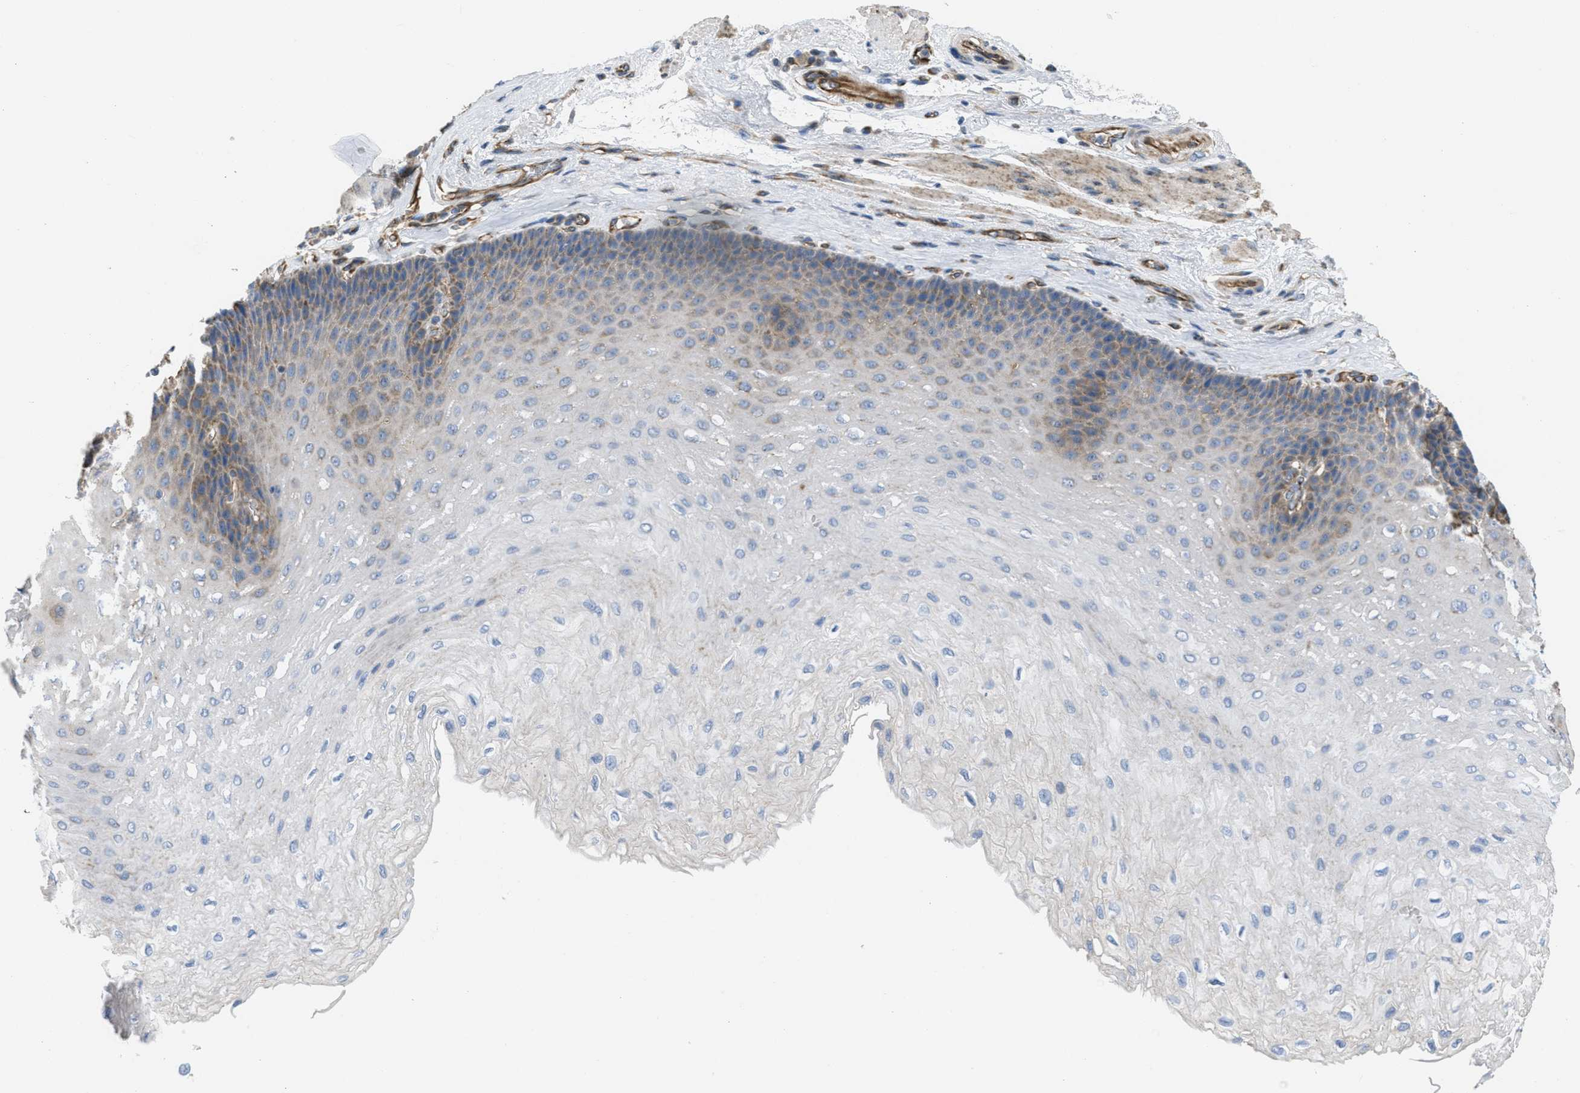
{"staining": {"intensity": "negative", "quantity": "none", "location": "none"}, "tissue": "esophagus", "cell_type": "Squamous epithelial cells", "image_type": "normal", "snomed": [{"axis": "morphology", "description": "Normal tissue, NOS"}, {"axis": "topography", "description": "Esophagus"}], "caption": "The histopathology image reveals no staining of squamous epithelial cells in benign esophagus. (Stains: DAB immunohistochemistry (IHC) with hematoxylin counter stain, Microscopy: brightfield microscopy at high magnification).", "gene": "BTN3A1", "patient": {"sex": "female", "age": 72}}